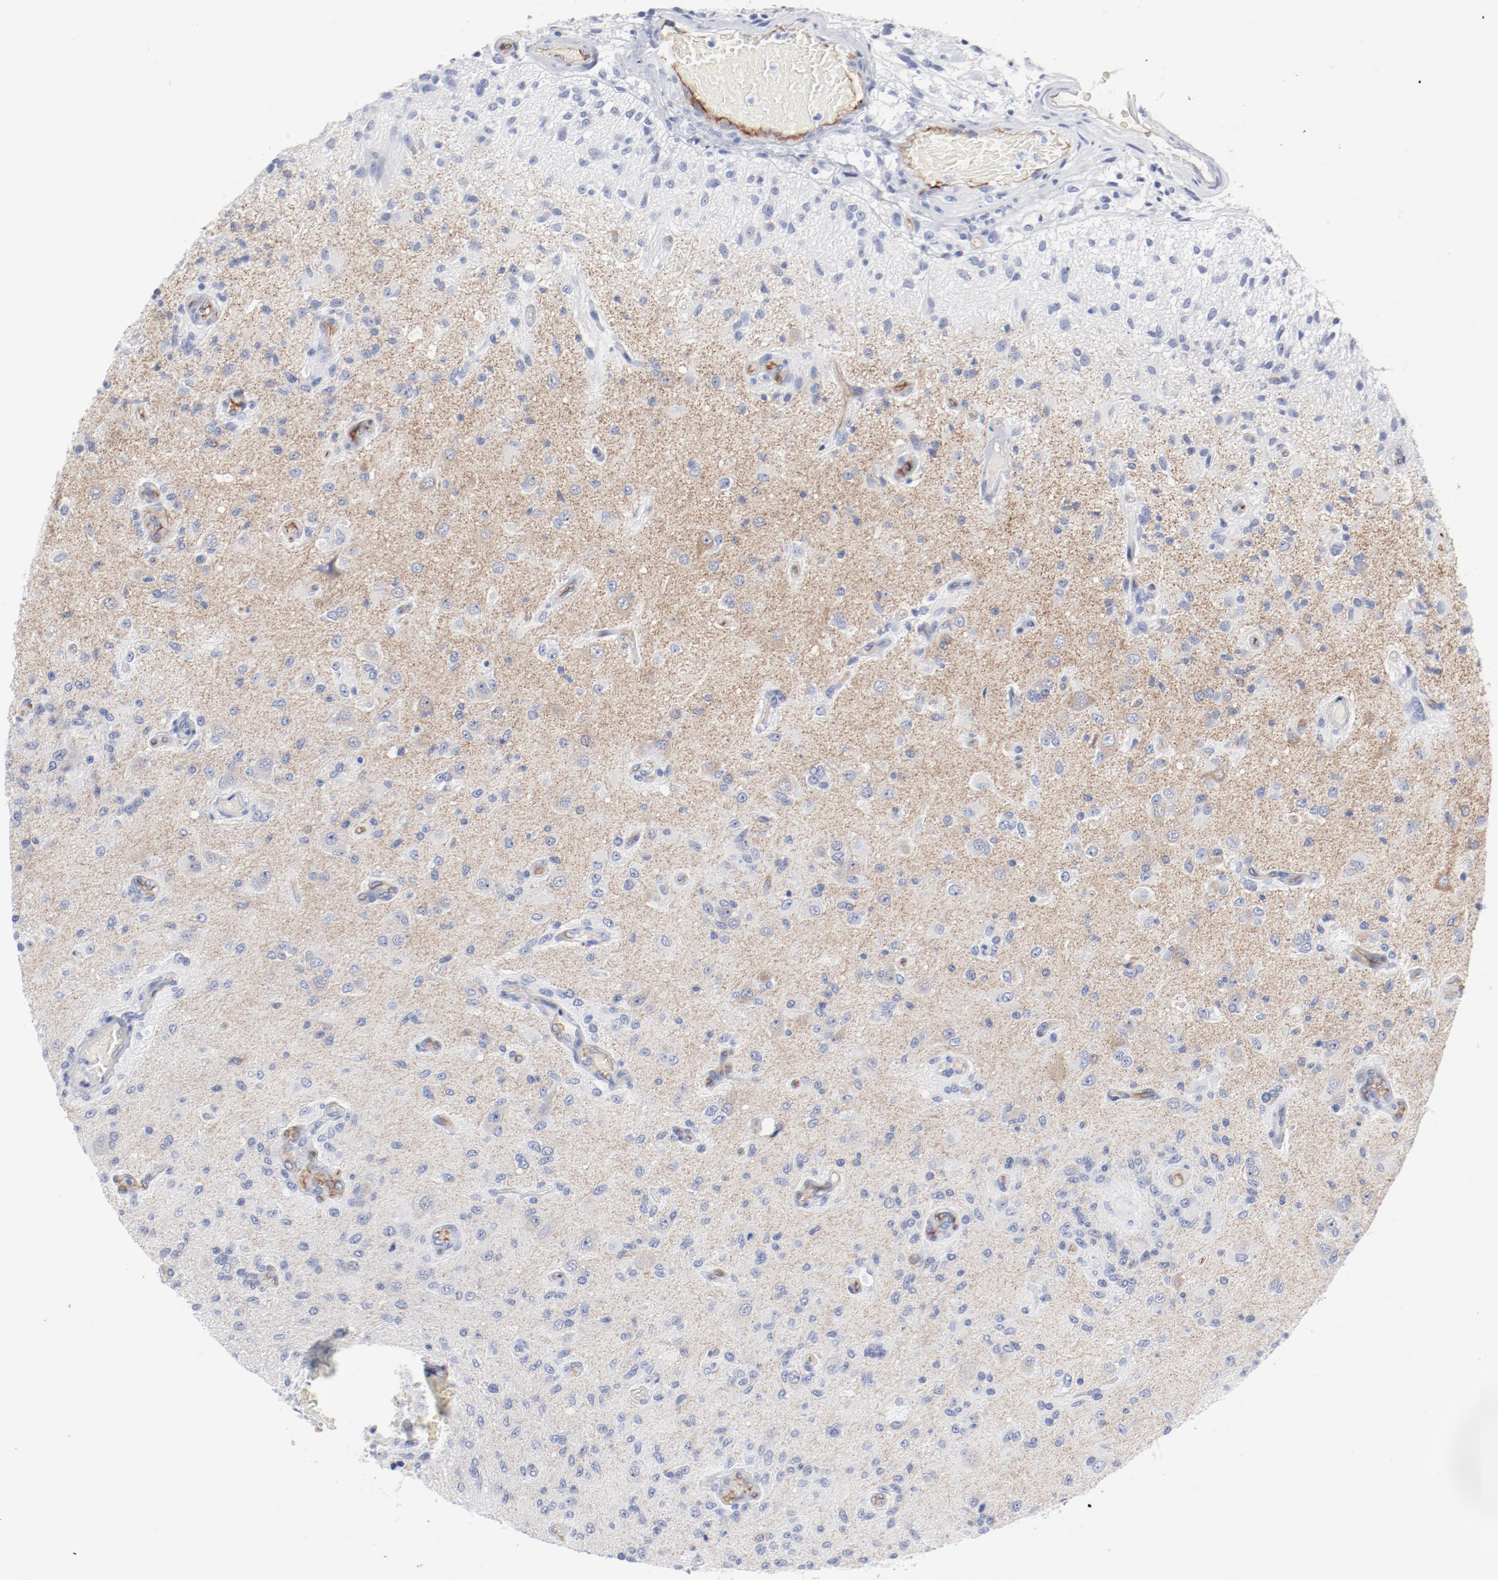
{"staining": {"intensity": "negative", "quantity": "none", "location": "none"}, "tissue": "glioma", "cell_type": "Tumor cells", "image_type": "cancer", "snomed": [{"axis": "morphology", "description": "Normal tissue, NOS"}, {"axis": "morphology", "description": "Glioma, malignant, High grade"}, {"axis": "topography", "description": "Cerebral cortex"}], "caption": "A high-resolution histopathology image shows IHC staining of malignant high-grade glioma, which reveals no significant expression in tumor cells.", "gene": "SHANK3", "patient": {"sex": "male", "age": 77}}